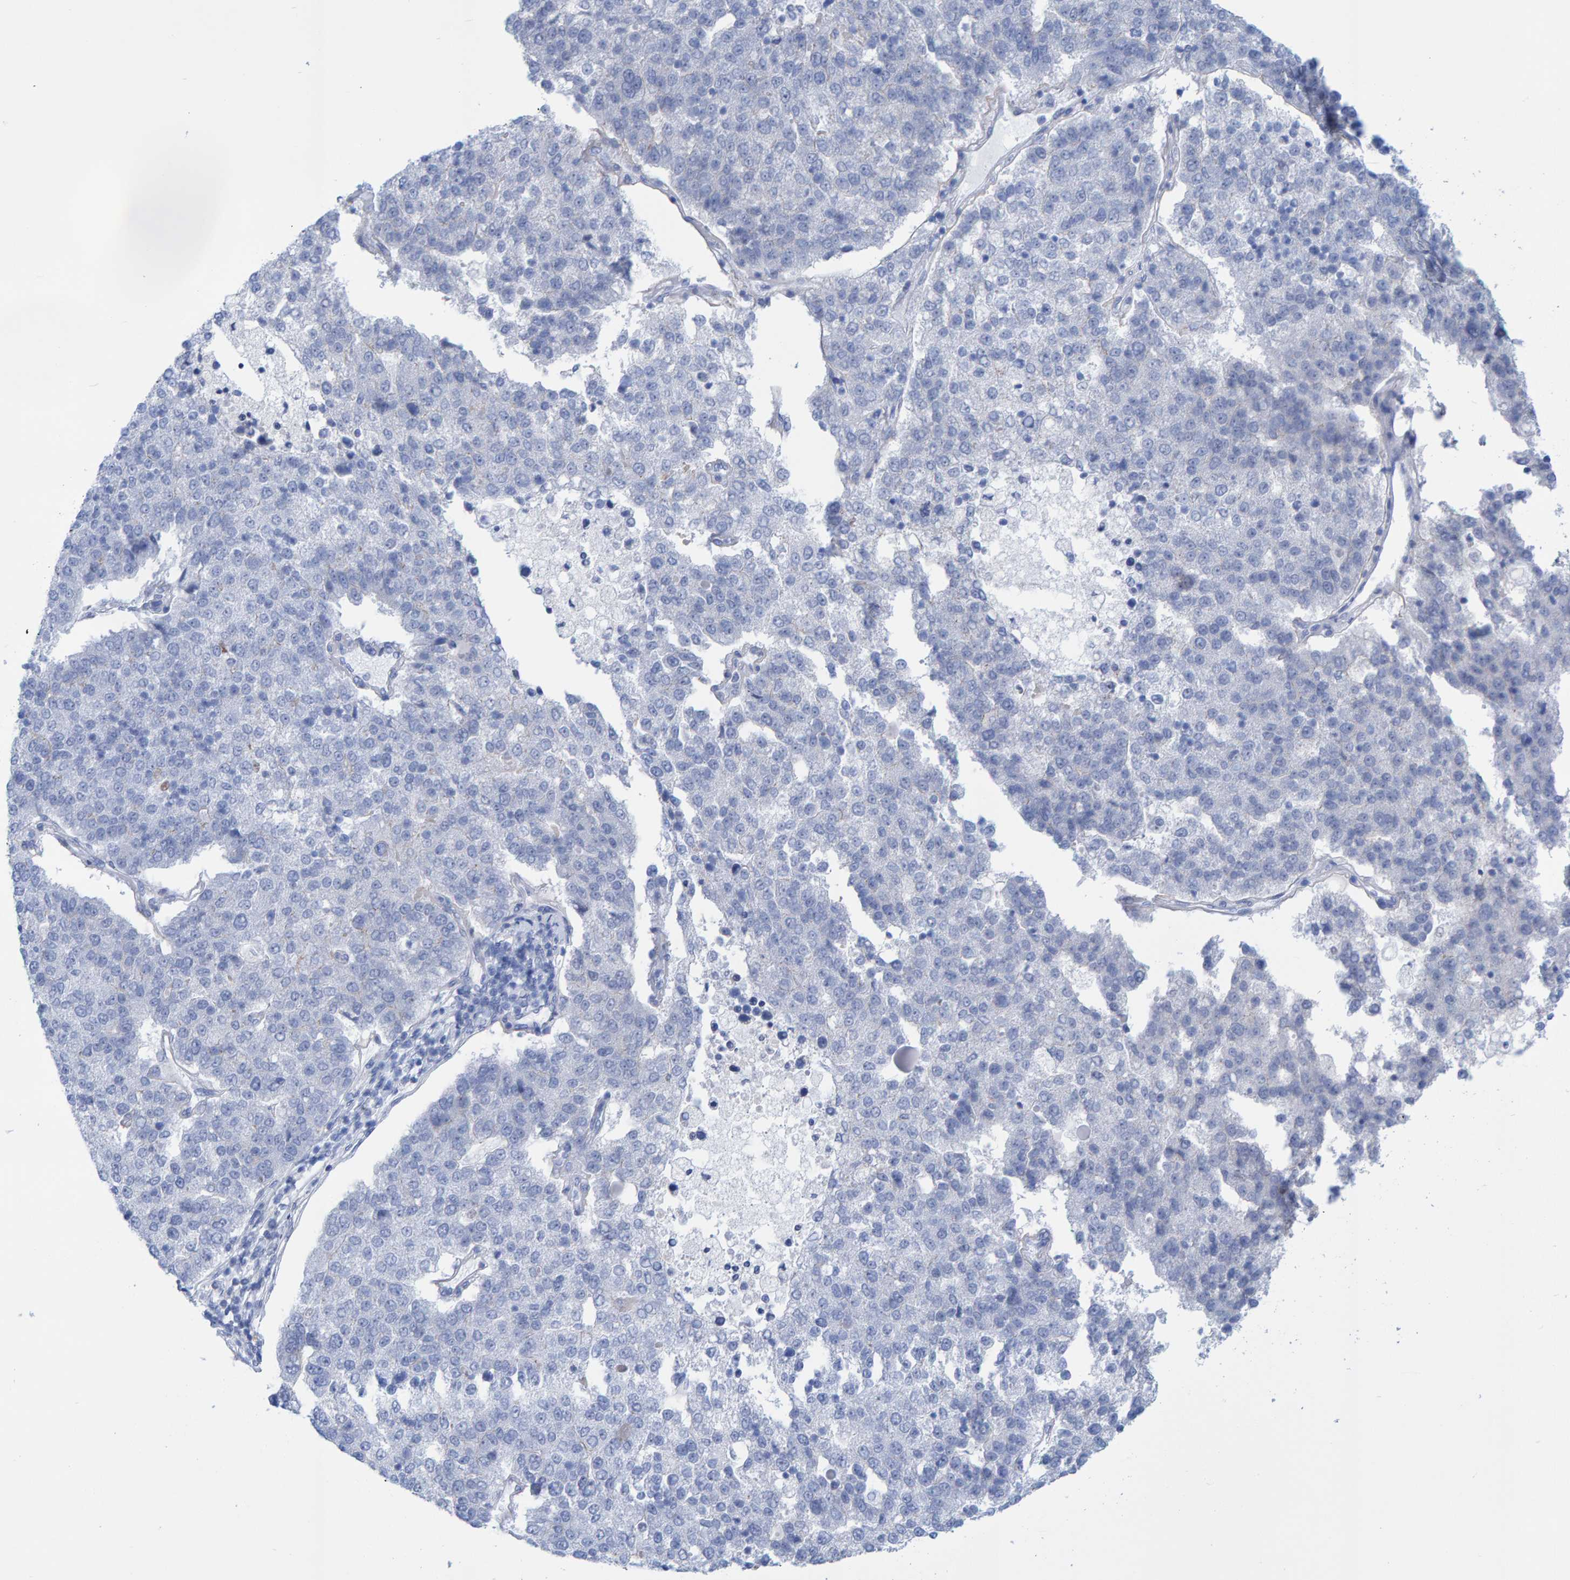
{"staining": {"intensity": "negative", "quantity": "none", "location": "none"}, "tissue": "pancreatic cancer", "cell_type": "Tumor cells", "image_type": "cancer", "snomed": [{"axis": "morphology", "description": "Adenocarcinoma, NOS"}, {"axis": "topography", "description": "Pancreas"}], "caption": "Immunohistochemistry micrograph of neoplastic tissue: human pancreatic adenocarcinoma stained with DAB (3,3'-diaminobenzidine) exhibits no significant protein staining in tumor cells.", "gene": "JAKMIP3", "patient": {"sex": "female", "age": 61}}